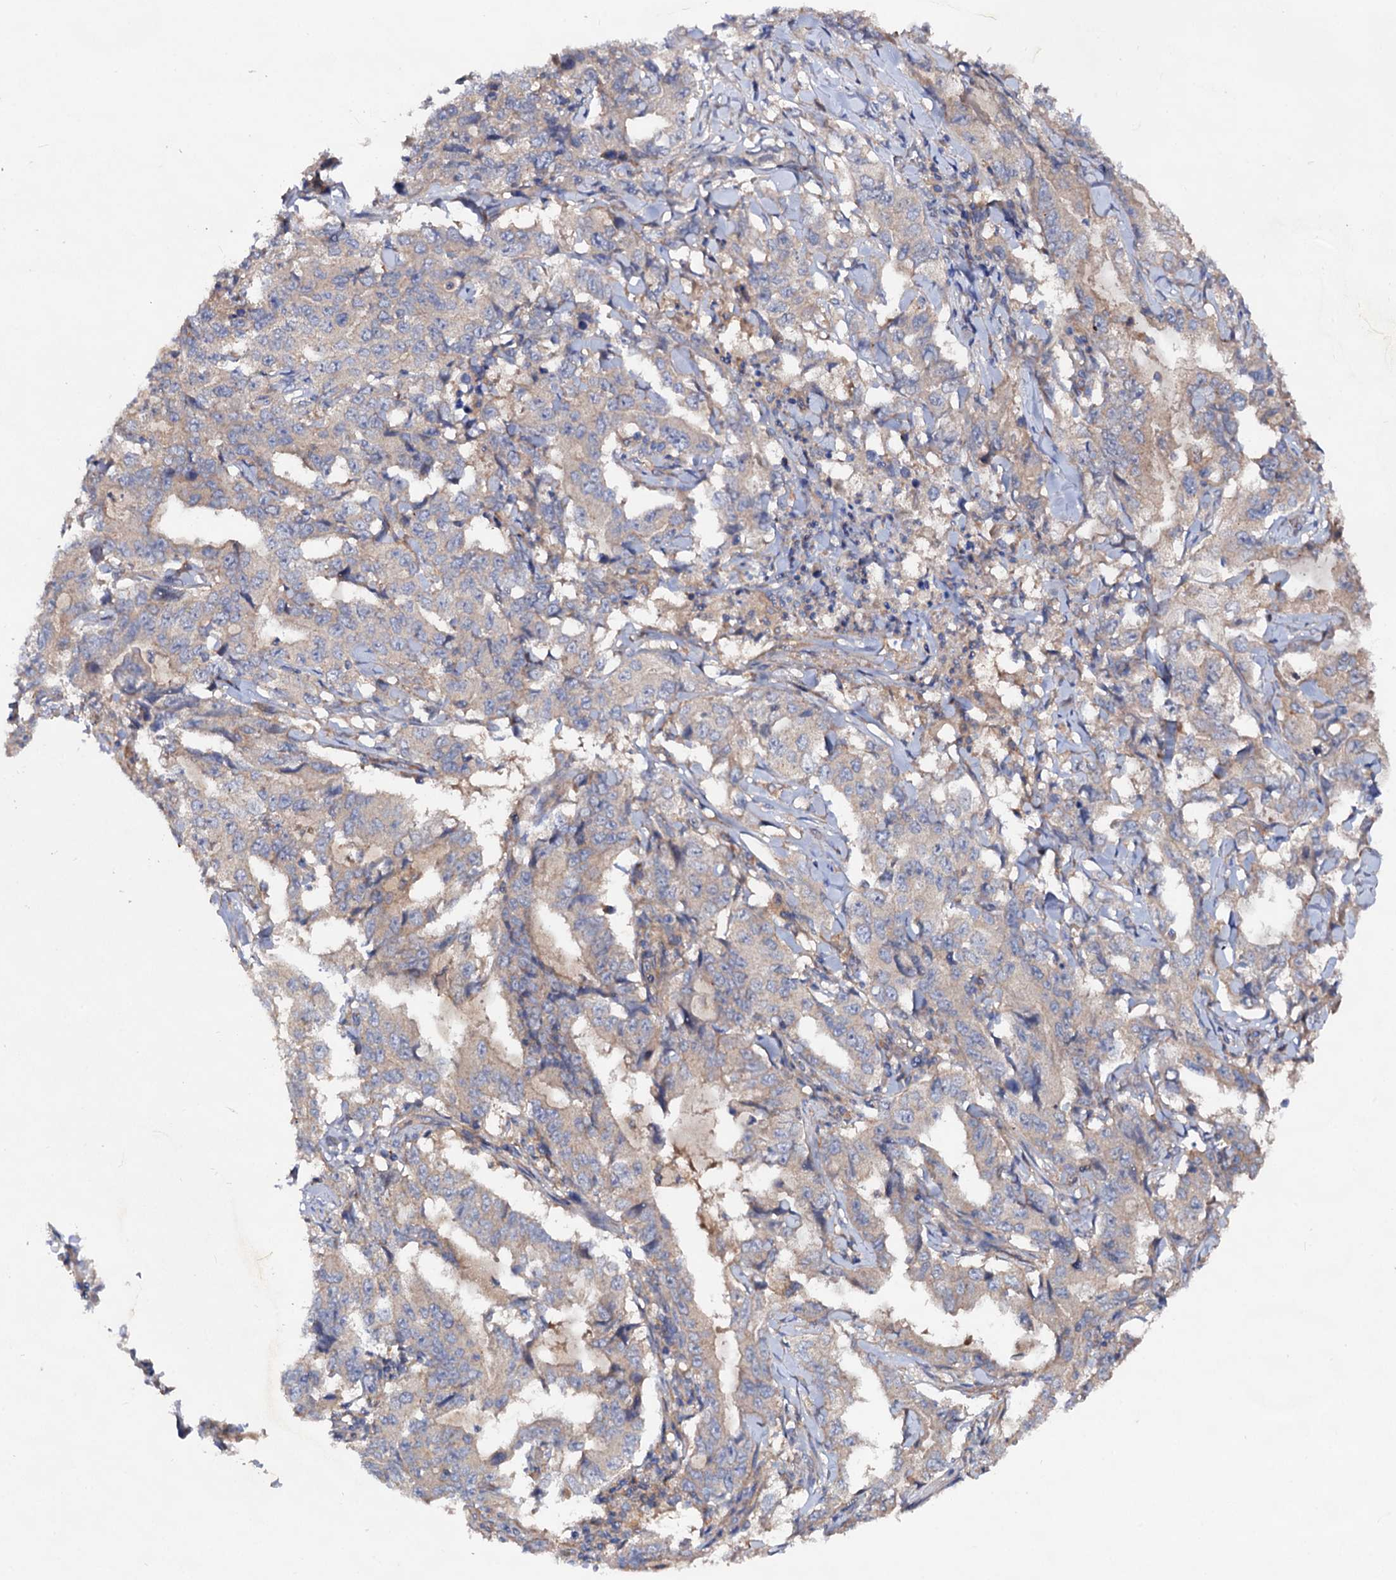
{"staining": {"intensity": "weak", "quantity": "<25%", "location": "cytoplasmic/membranous"}, "tissue": "lung cancer", "cell_type": "Tumor cells", "image_type": "cancer", "snomed": [{"axis": "morphology", "description": "Adenocarcinoma, NOS"}, {"axis": "topography", "description": "Lung"}], "caption": "Lung cancer (adenocarcinoma) was stained to show a protein in brown. There is no significant expression in tumor cells. Brightfield microscopy of IHC stained with DAB (brown) and hematoxylin (blue), captured at high magnification.", "gene": "VPS29", "patient": {"sex": "female", "age": 51}}